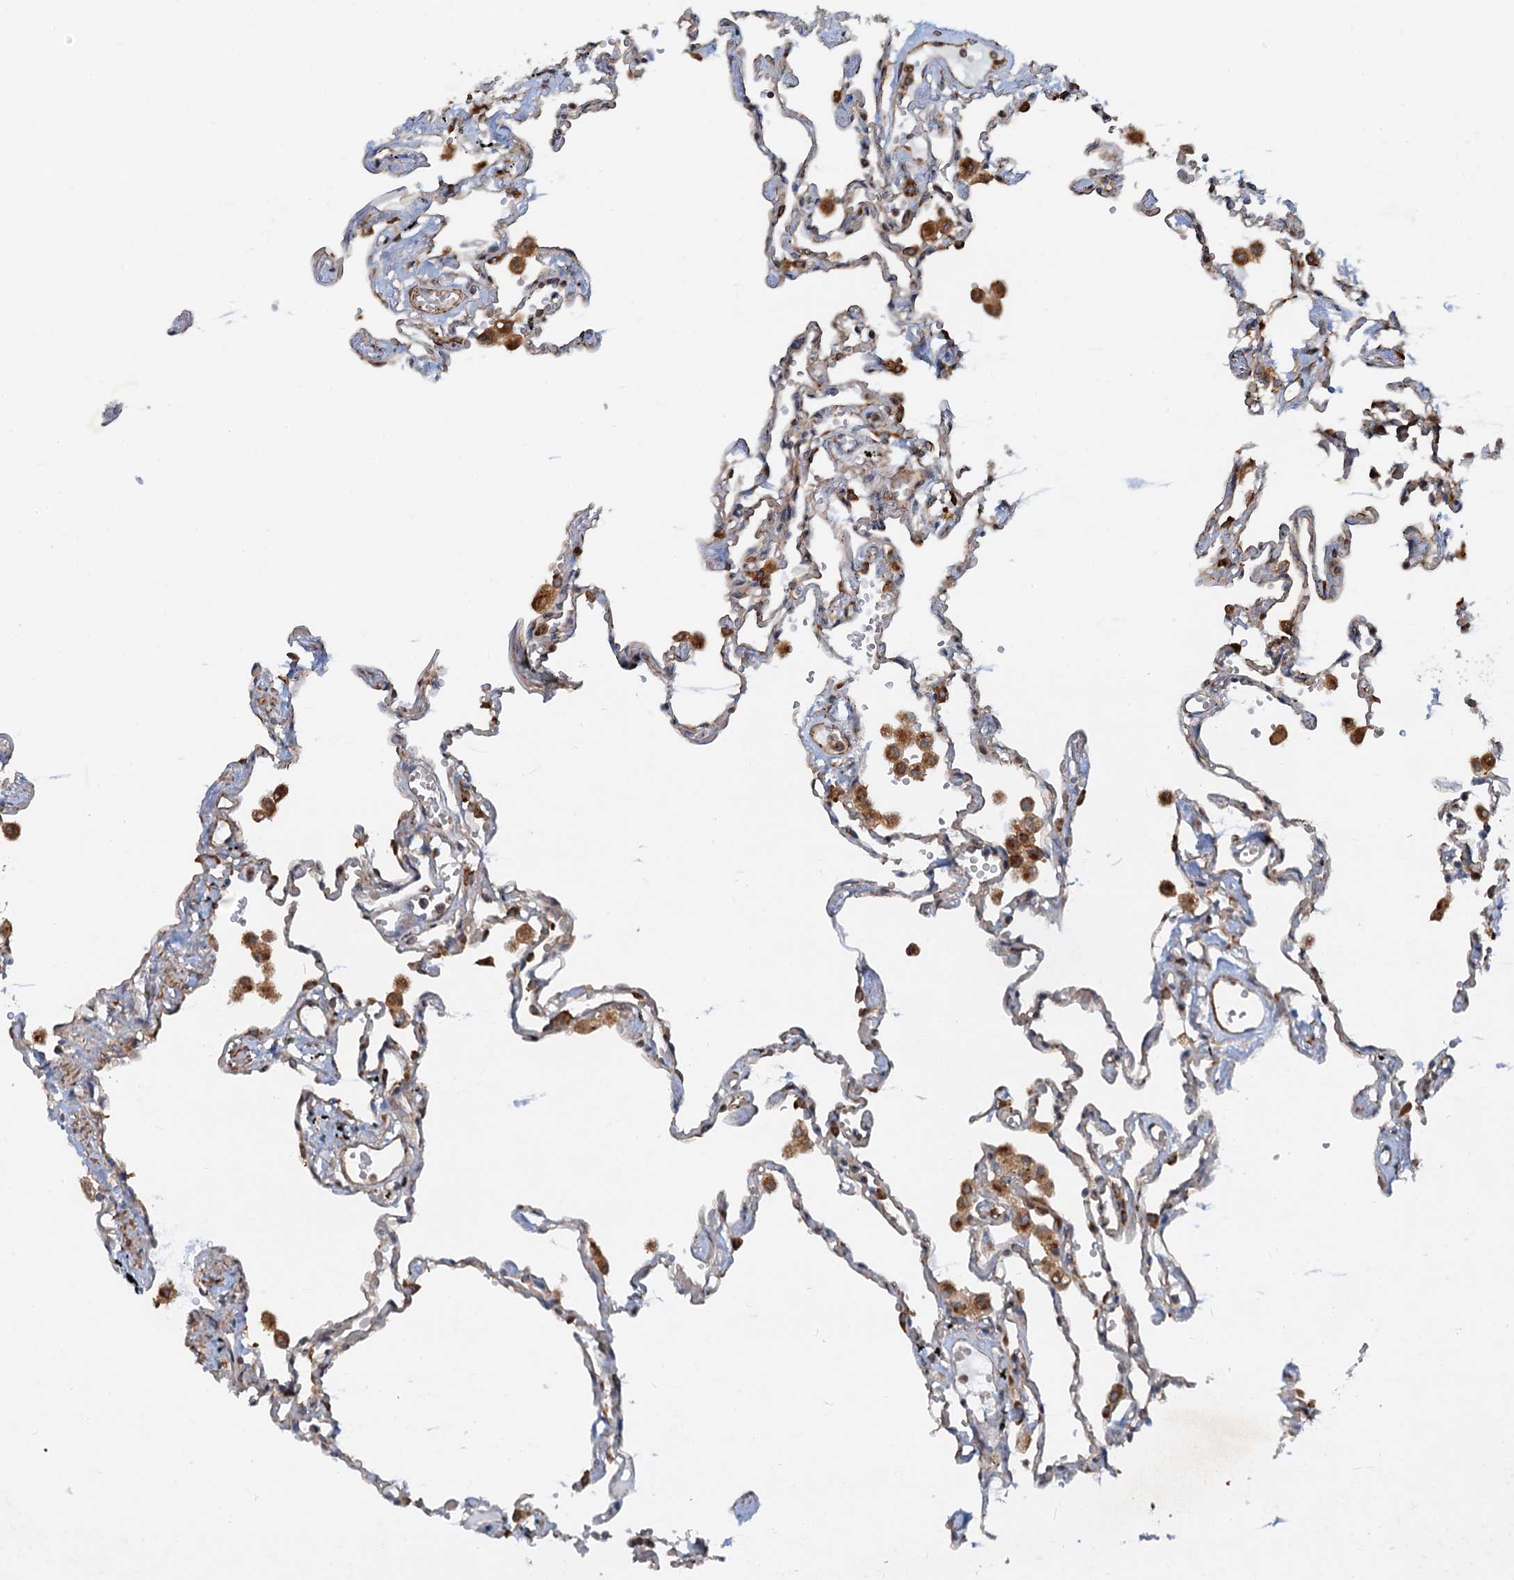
{"staining": {"intensity": "moderate", "quantity": "<25%", "location": "cytoplasmic/membranous"}, "tissue": "lung", "cell_type": "Alveolar cells", "image_type": "normal", "snomed": [{"axis": "morphology", "description": "Normal tissue, NOS"}, {"axis": "topography", "description": "Lung"}], "caption": "Human lung stained with a brown dye displays moderate cytoplasmic/membranous positive expression in approximately <25% of alveolar cells.", "gene": "ANKRD26", "patient": {"sex": "female", "age": 67}}